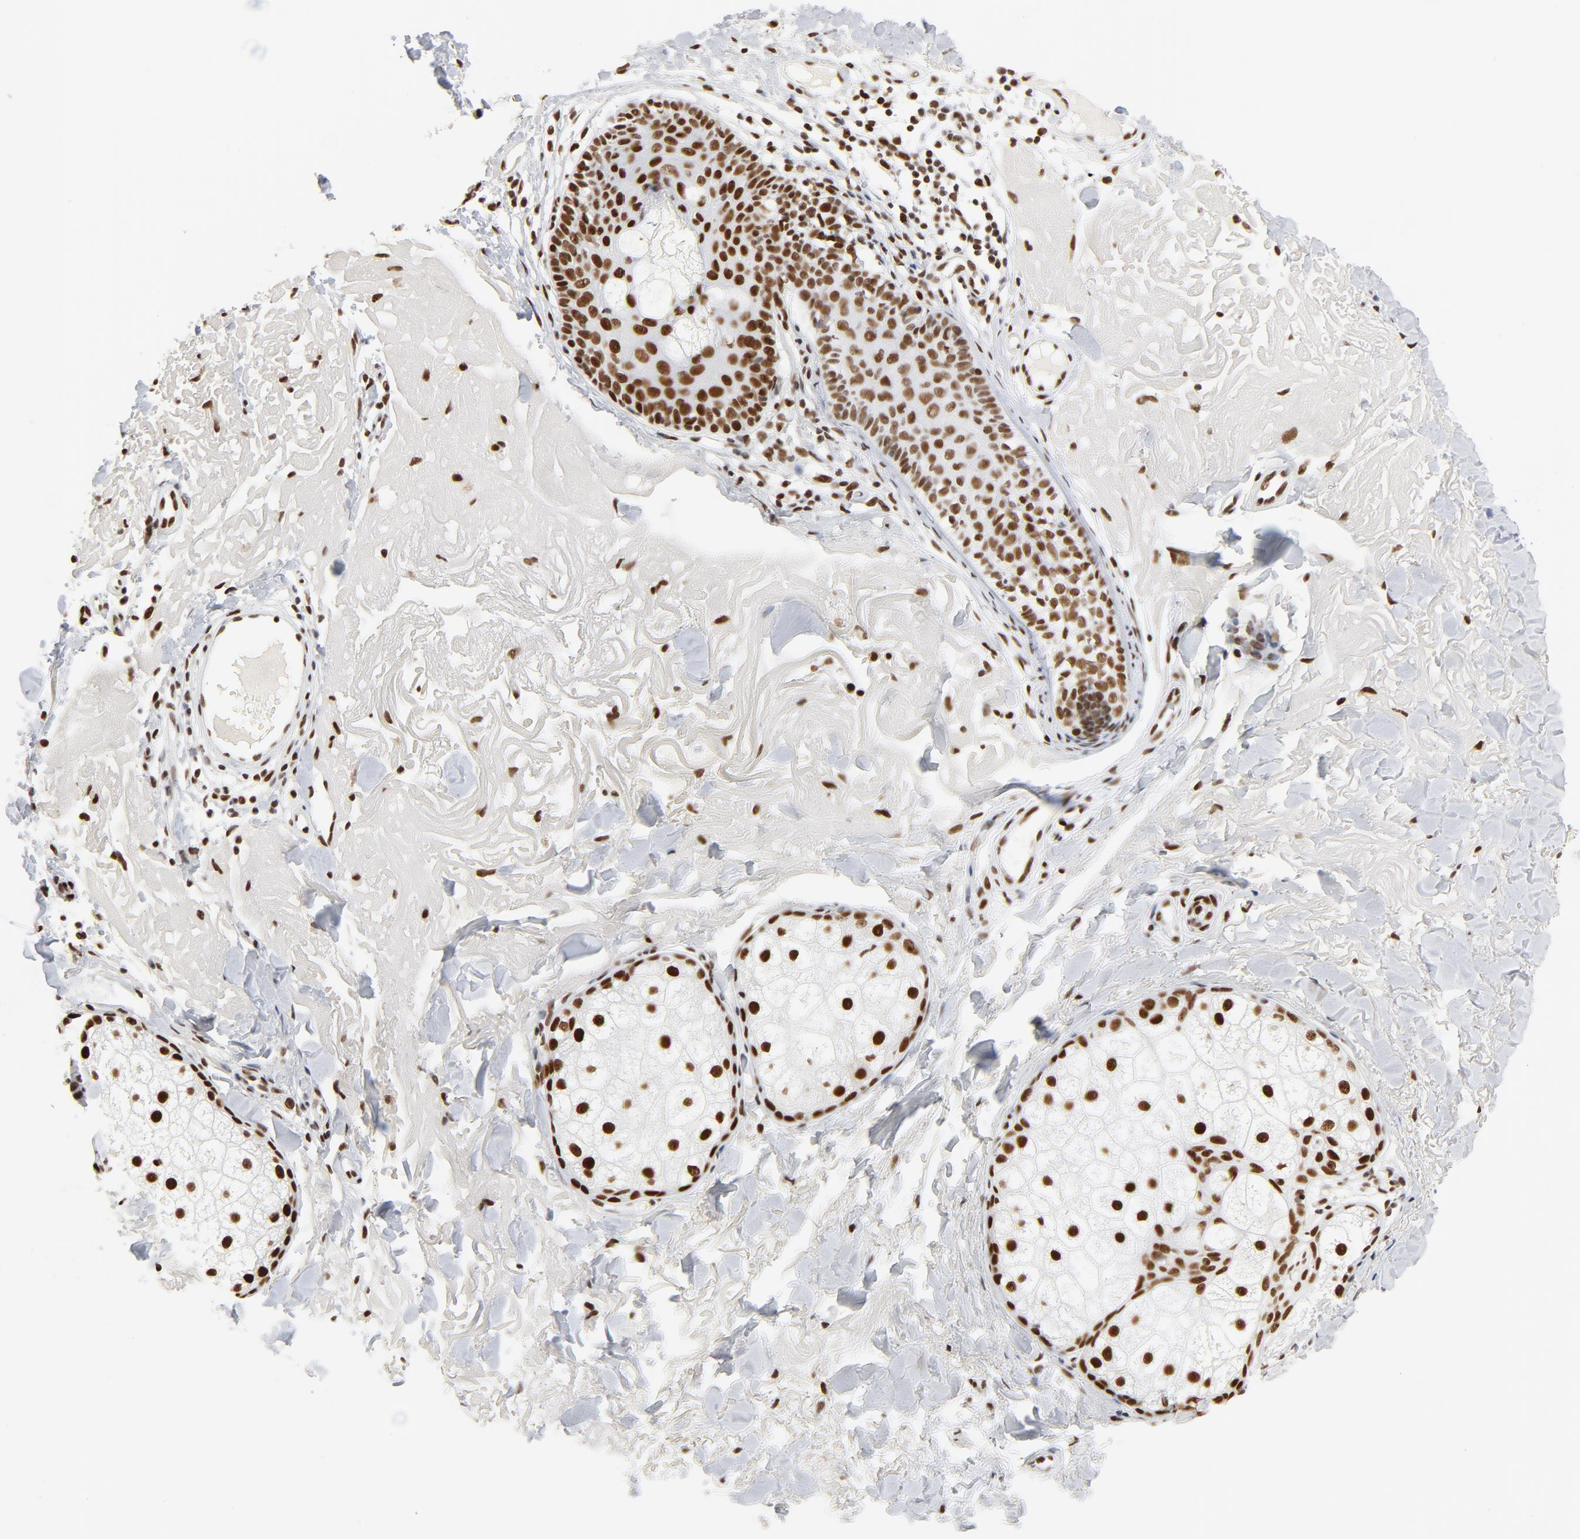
{"staining": {"intensity": "moderate", "quantity": ">75%", "location": "nuclear"}, "tissue": "skin cancer", "cell_type": "Tumor cells", "image_type": "cancer", "snomed": [{"axis": "morphology", "description": "Basal cell carcinoma"}, {"axis": "topography", "description": "Skin"}], "caption": "Protein staining shows moderate nuclear expression in about >75% of tumor cells in skin basal cell carcinoma. (DAB (3,3'-diaminobenzidine) IHC, brown staining for protein, blue staining for nuclei).", "gene": "GTF2H1", "patient": {"sex": "male", "age": 74}}